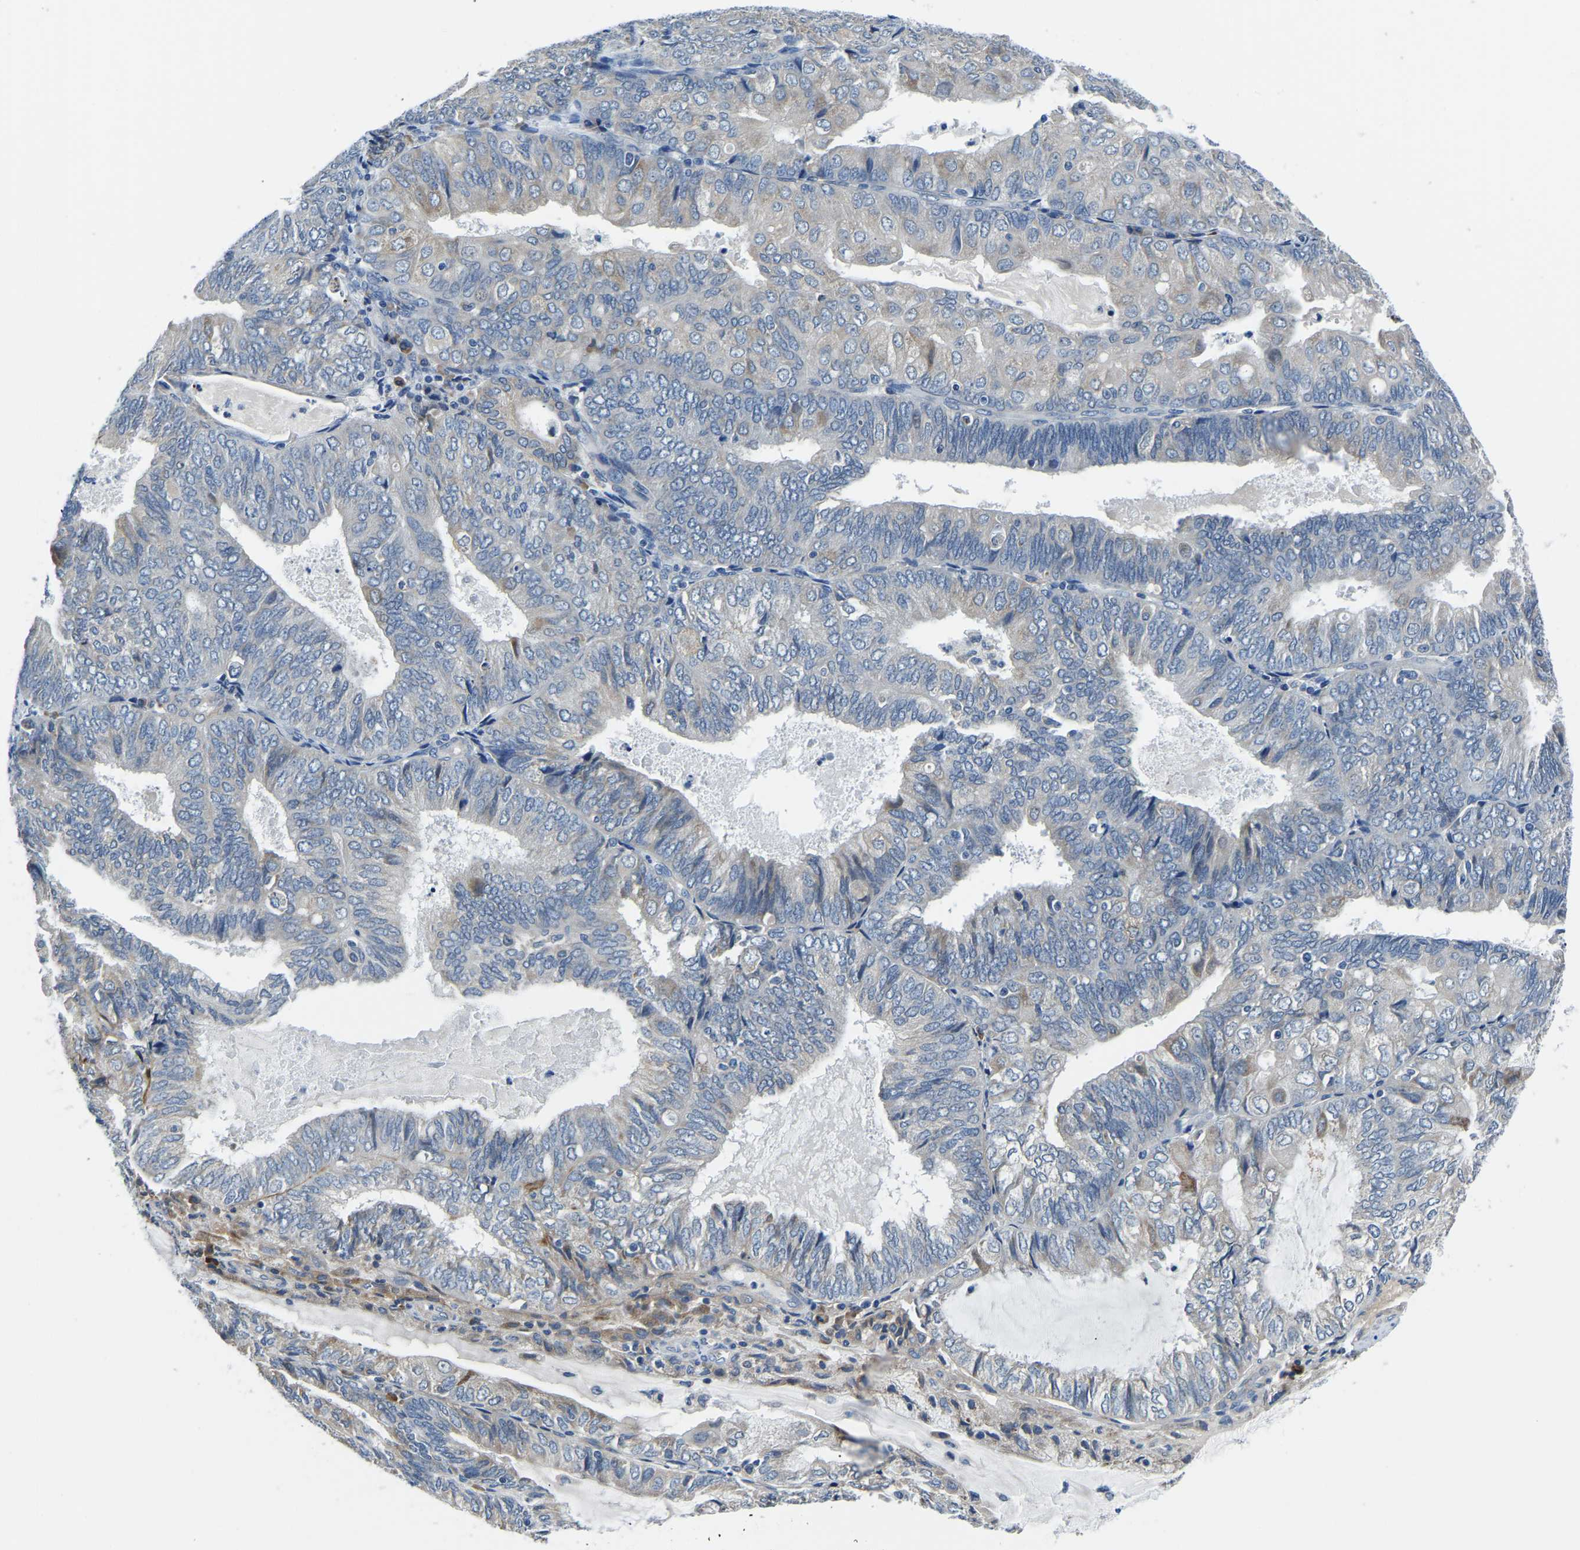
{"staining": {"intensity": "negative", "quantity": "none", "location": "none"}, "tissue": "endometrial cancer", "cell_type": "Tumor cells", "image_type": "cancer", "snomed": [{"axis": "morphology", "description": "Adenocarcinoma, NOS"}, {"axis": "topography", "description": "Endometrium"}], "caption": "Tumor cells show no significant protein staining in endometrial cancer.", "gene": "LIAS", "patient": {"sex": "female", "age": 81}}